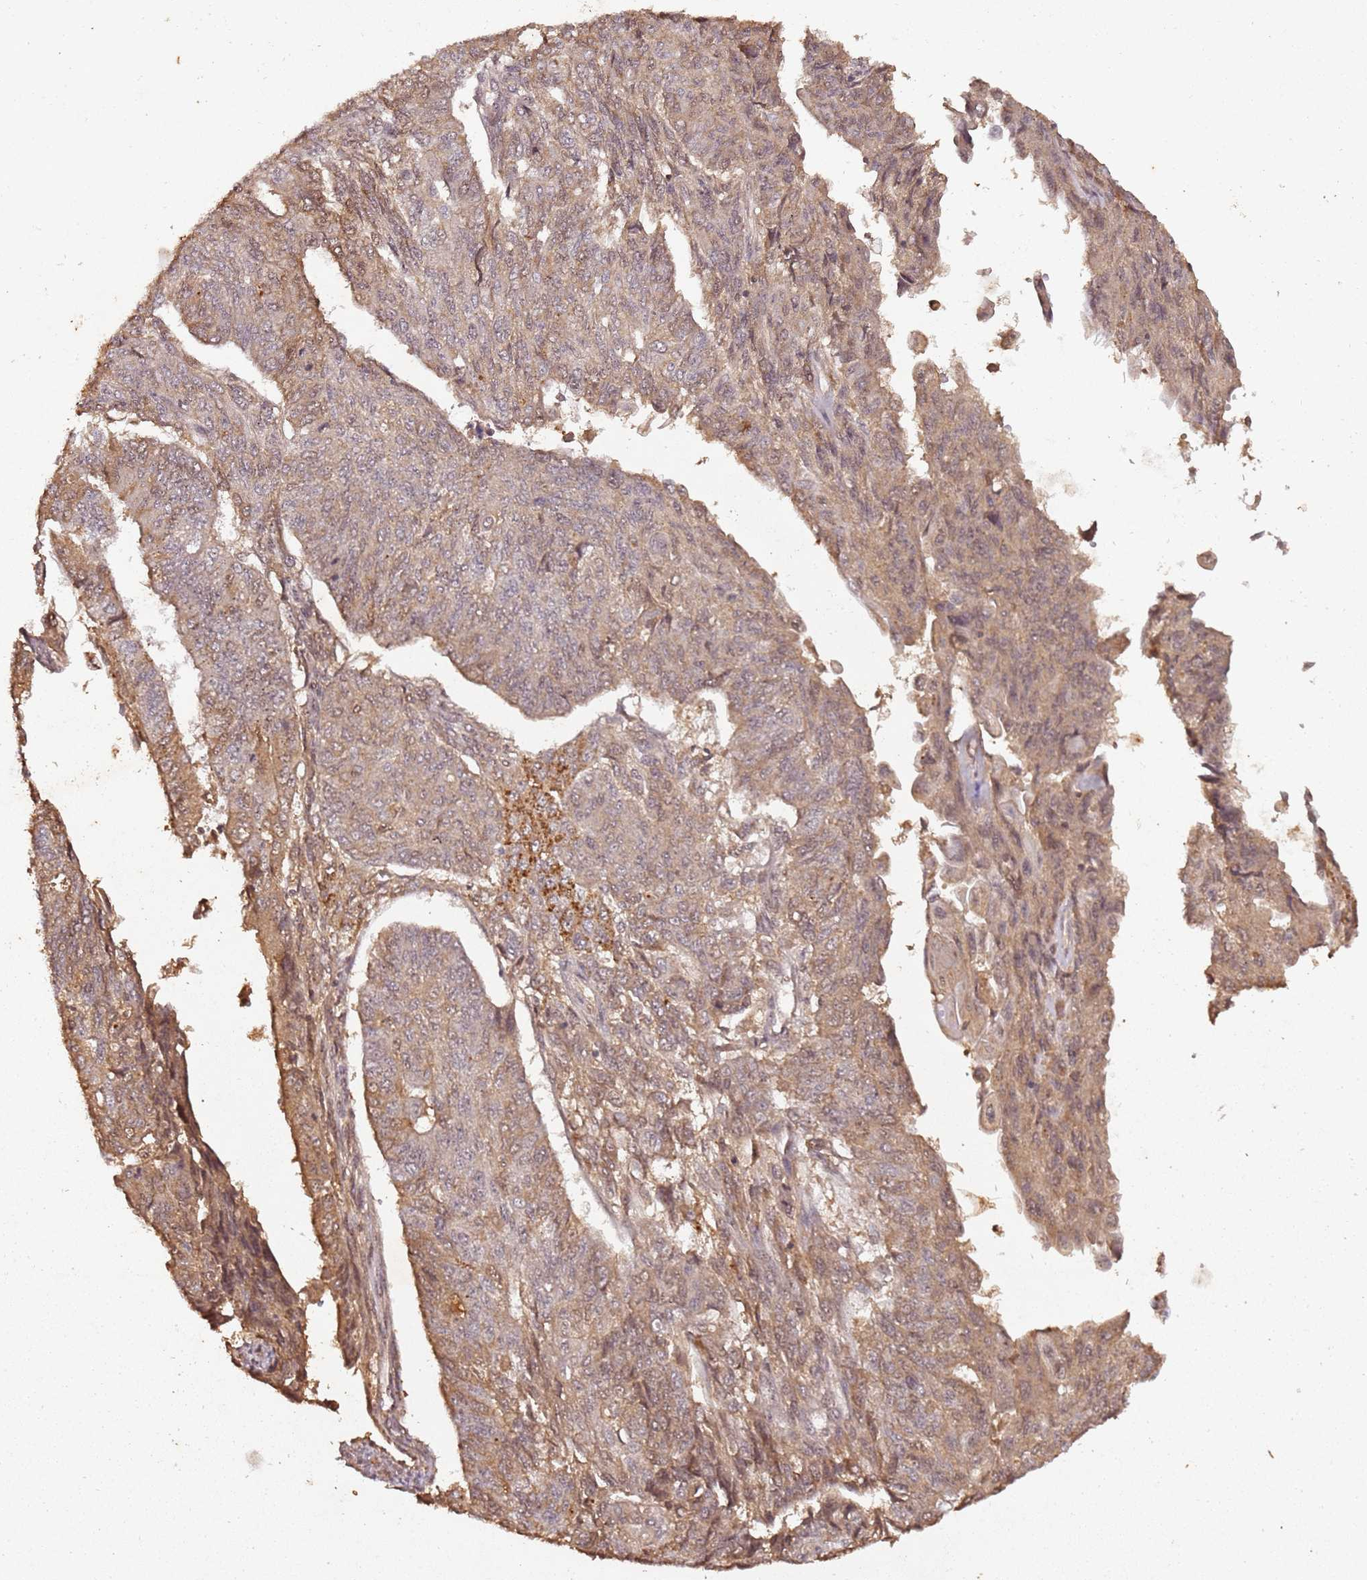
{"staining": {"intensity": "moderate", "quantity": "<25%", "location": "cytoplasmic/membranous"}, "tissue": "endometrial cancer", "cell_type": "Tumor cells", "image_type": "cancer", "snomed": [{"axis": "morphology", "description": "Adenocarcinoma, NOS"}, {"axis": "topography", "description": "Endometrium"}], "caption": "A histopathology image showing moderate cytoplasmic/membranous expression in about <25% of tumor cells in endometrial cancer (adenocarcinoma), as visualized by brown immunohistochemical staining.", "gene": "COL1A2", "patient": {"sex": "female", "age": 32}}